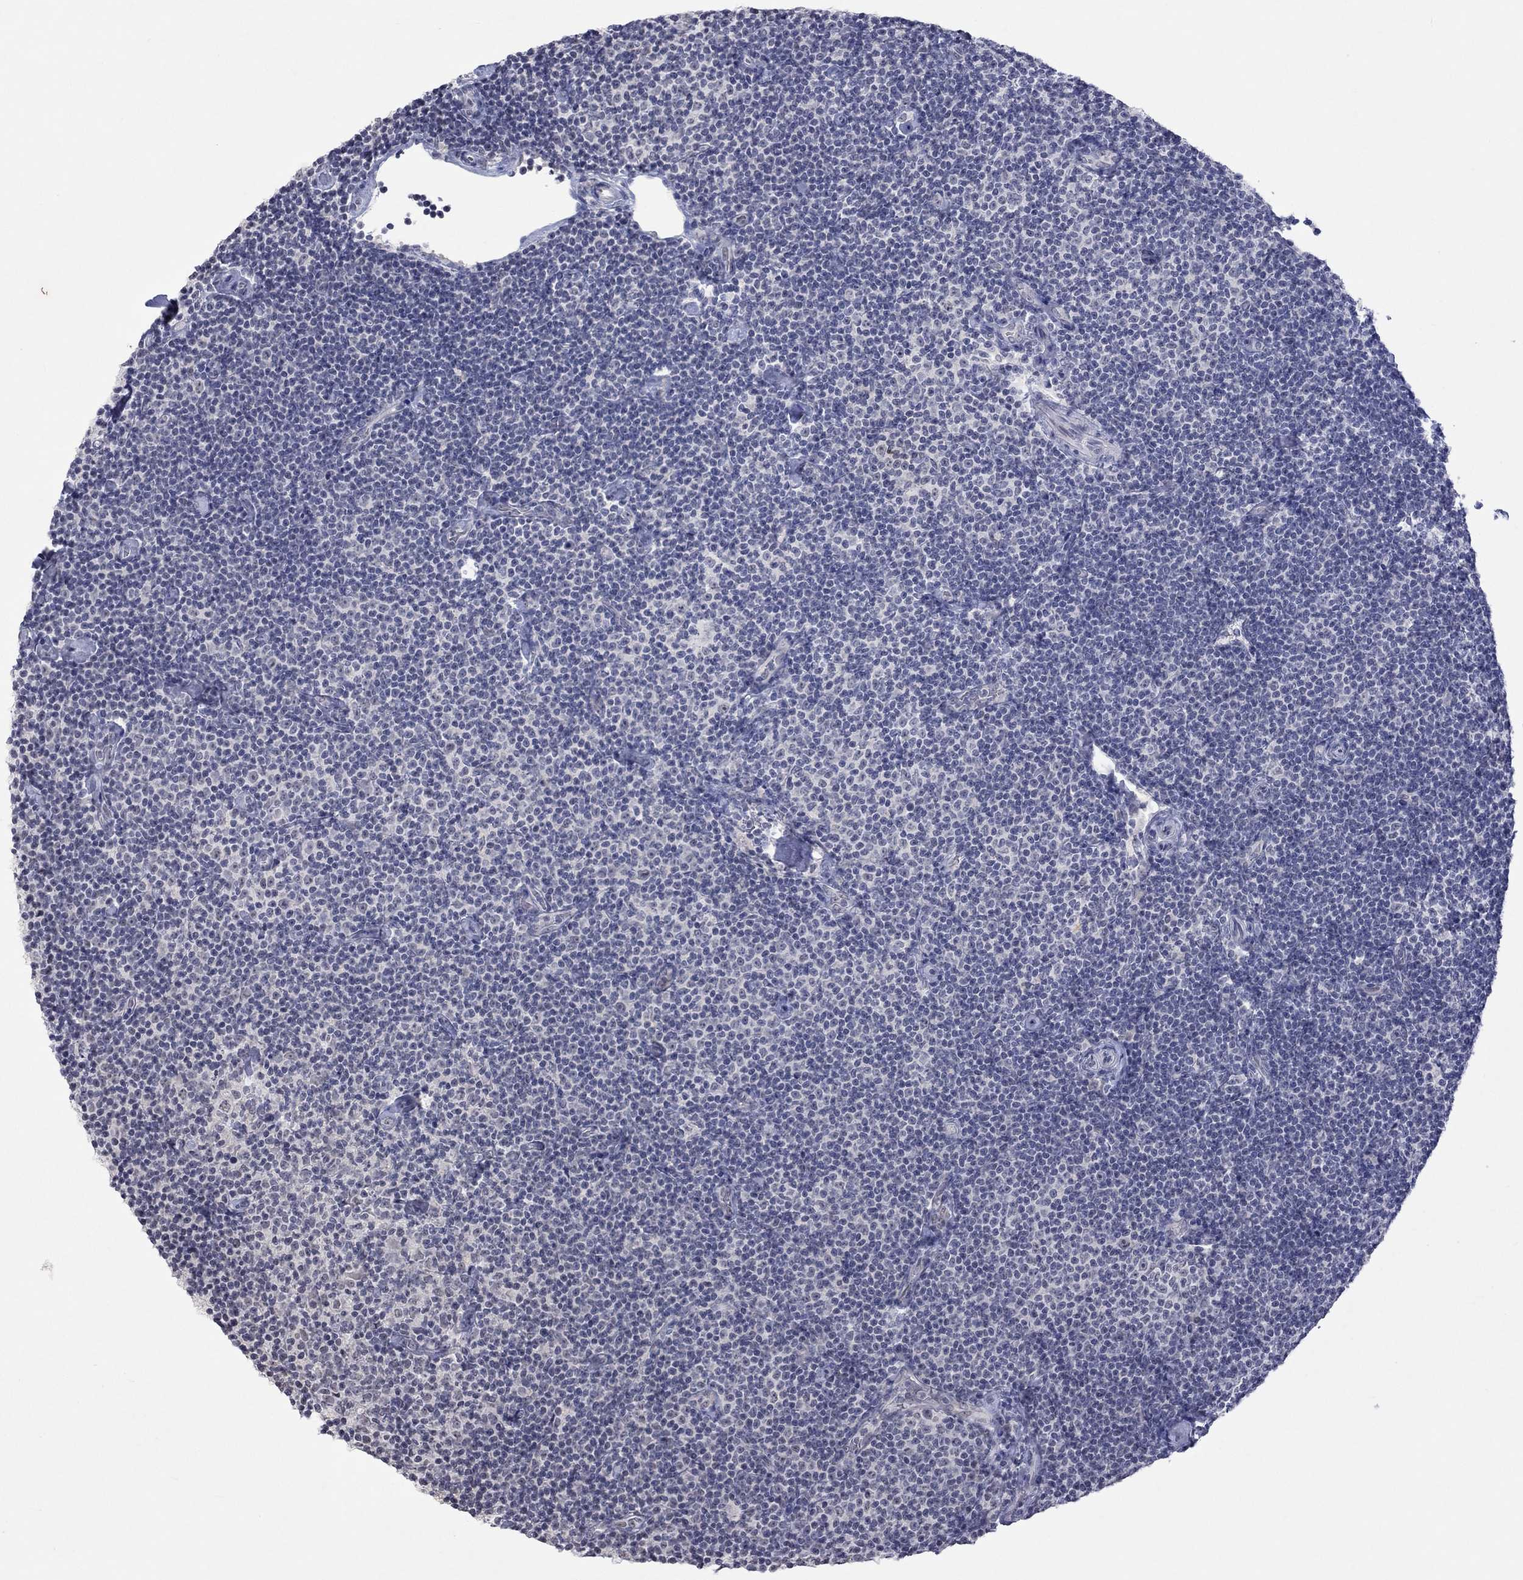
{"staining": {"intensity": "negative", "quantity": "none", "location": "none"}, "tissue": "lymphoma", "cell_type": "Tumor cells", "image_type": "cancer", "snomed": [{"axis": "morphology", "description": "Malignant lymphoma, non-Hodgkin's type, Low grade"}, {"axis": "topography", "description": "Lymph node"}], "caption": "This is an IHC image of lymphoma. There is no expression in tumor cells.", "gene": "TMEM143", "patient": {"sex": "male", "age": 81}}